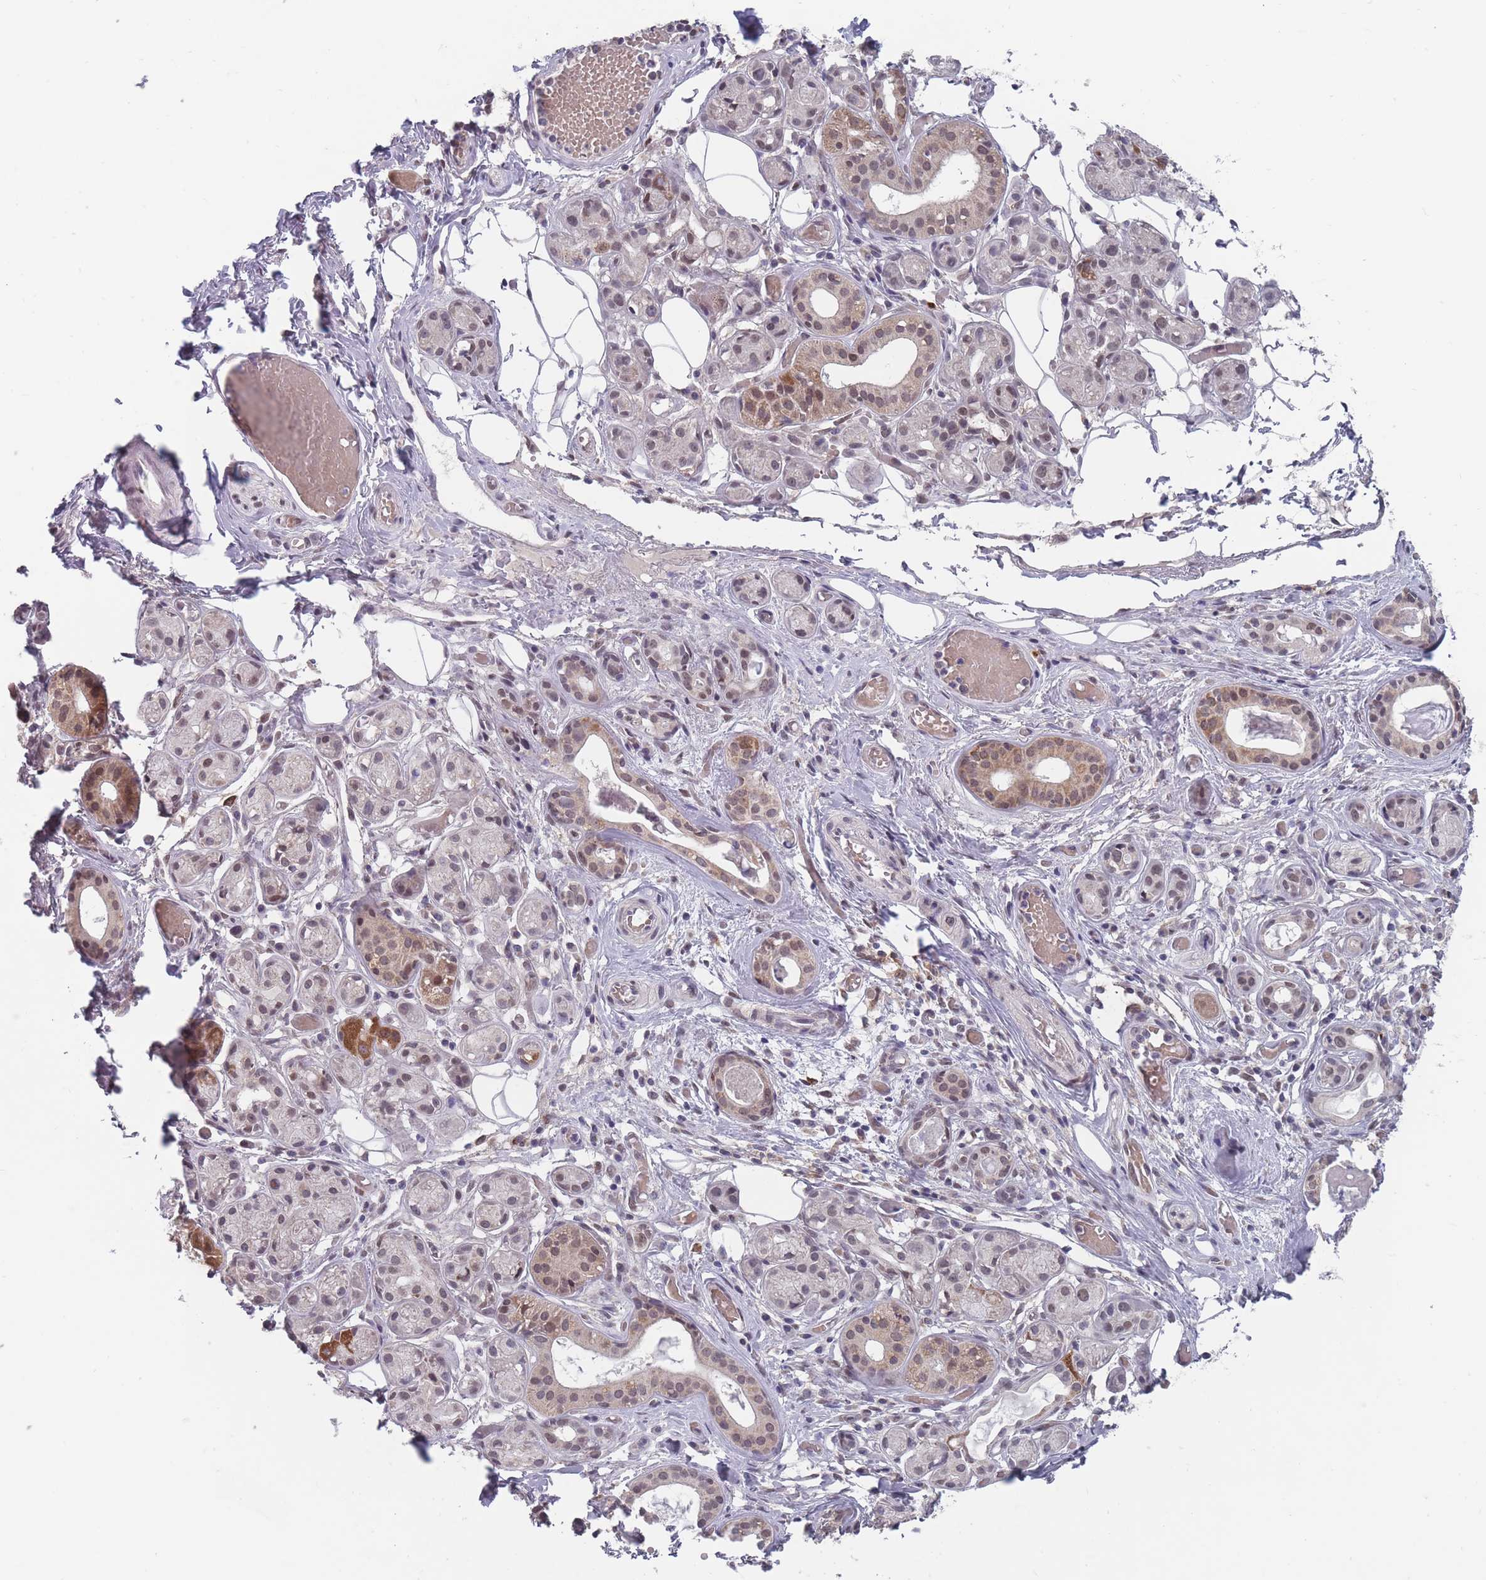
{"staining": {"intensity": "moderate", "quantity": "25%-75%", "location": "cytoplasmic/membranous,nuclear"}, "tissue": "salivary gland", "cell_type": "Glandular cells", "image_type": "normal", "snomed": [{"axis": "morphology", "description": "Normal tissue, NOS"}, {"axis": "topography", "description": "Salivary gland"}], "caption": "Glandular cells show moderate cytoplasmic/membranous,nuclear staining in about 25%-75% of cells in normal salivary gland.", "gene": "PEX7", "patient": {"sex": "male", "age": 82}}